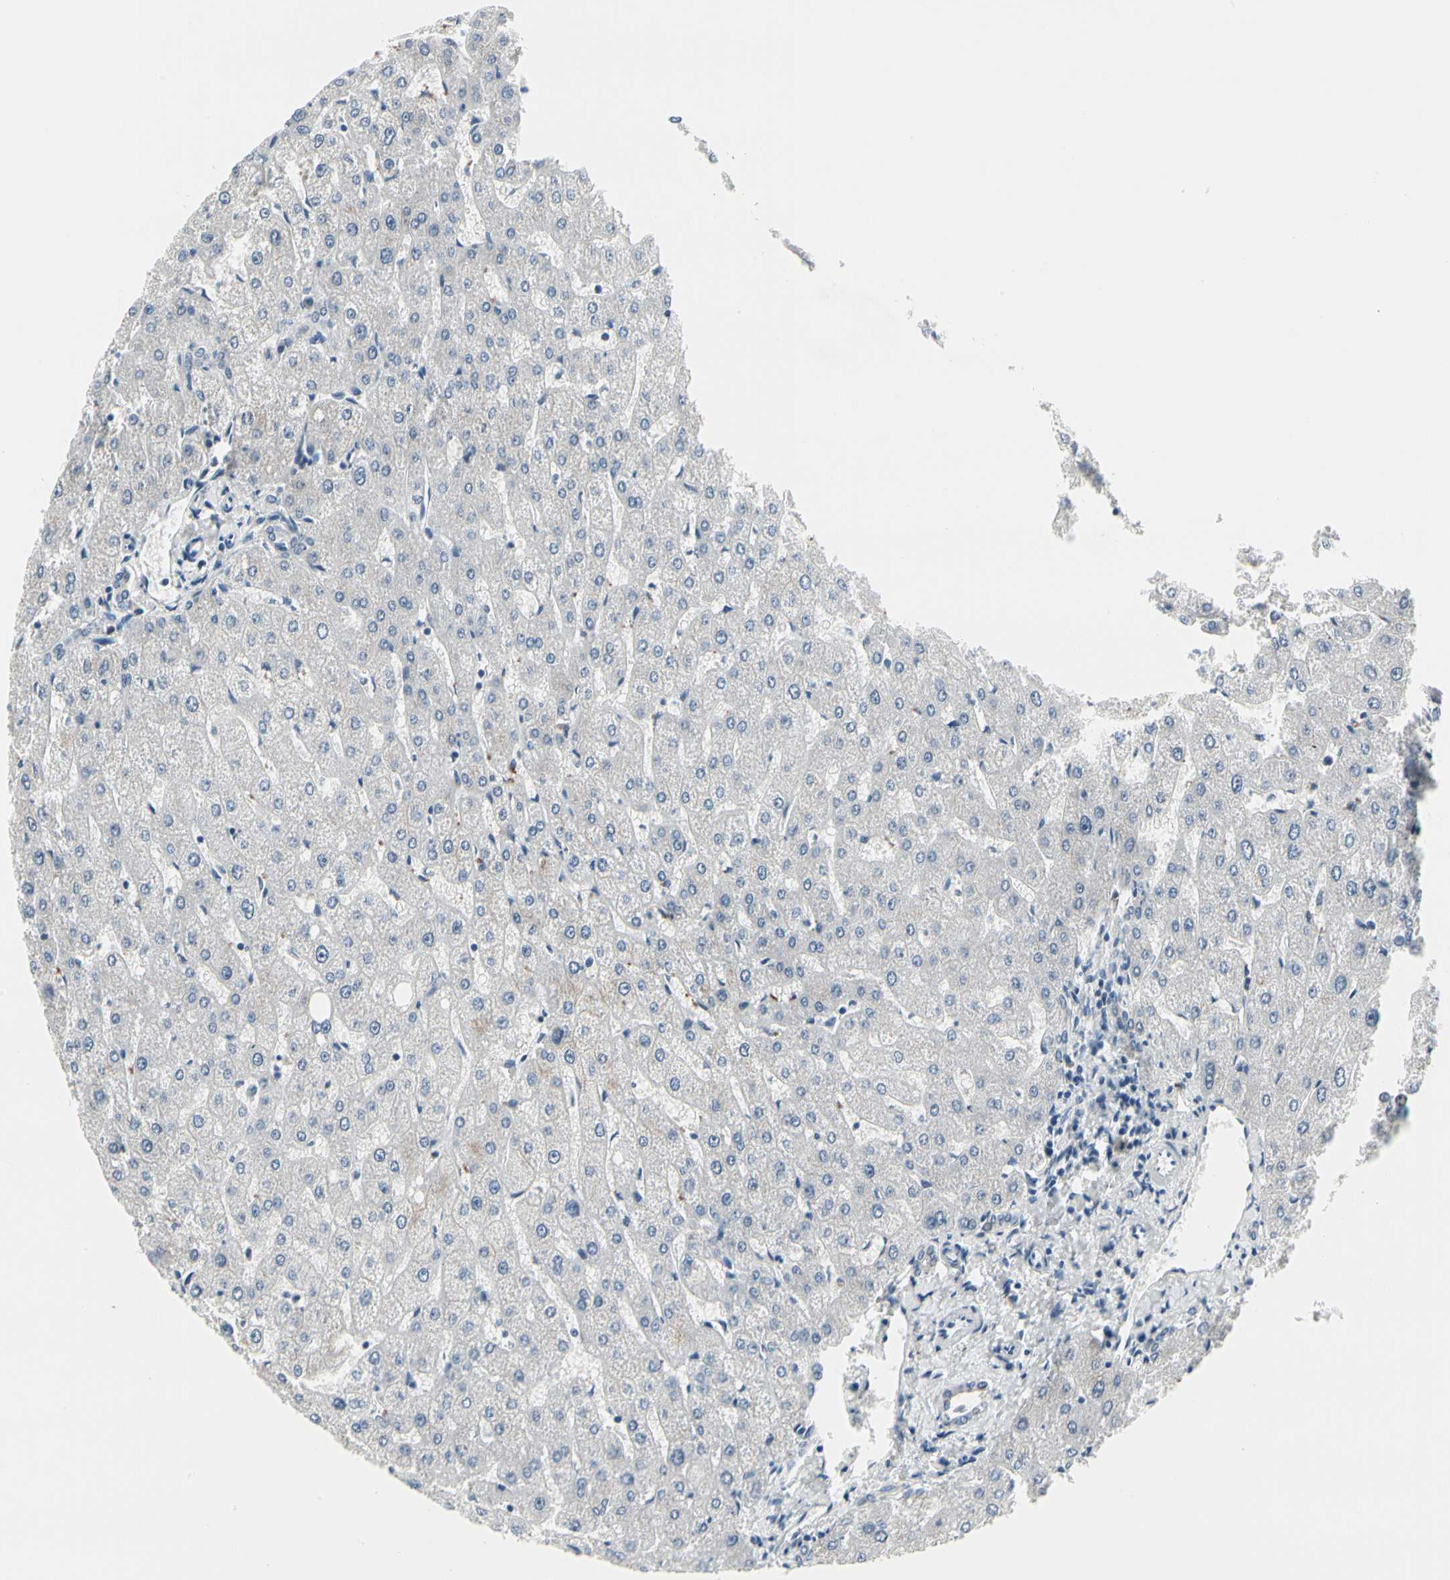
{"staining": {"intensity": "negative", "quantity": "none", "location": "none"}, "tissue": "liver", "cell_type": "Cholangiocytes", "image_type": "normal", "snomed": [{"axis": "morphology", "description": "Normal tissue, NOS"}, {"axis": "topography", "description": "Liver"}], "caption": "Cholangiocytes are negative for brown protein staining in unremarkable liver. Brightfield microscopy of immunohistochemistry stained with DAB (3,3'-diaminobenzidine) (brown) and hematoxylin (blue), captured at high magnification.", "gene": "TXN", "patient": {"sex": "male", "age": 67}}